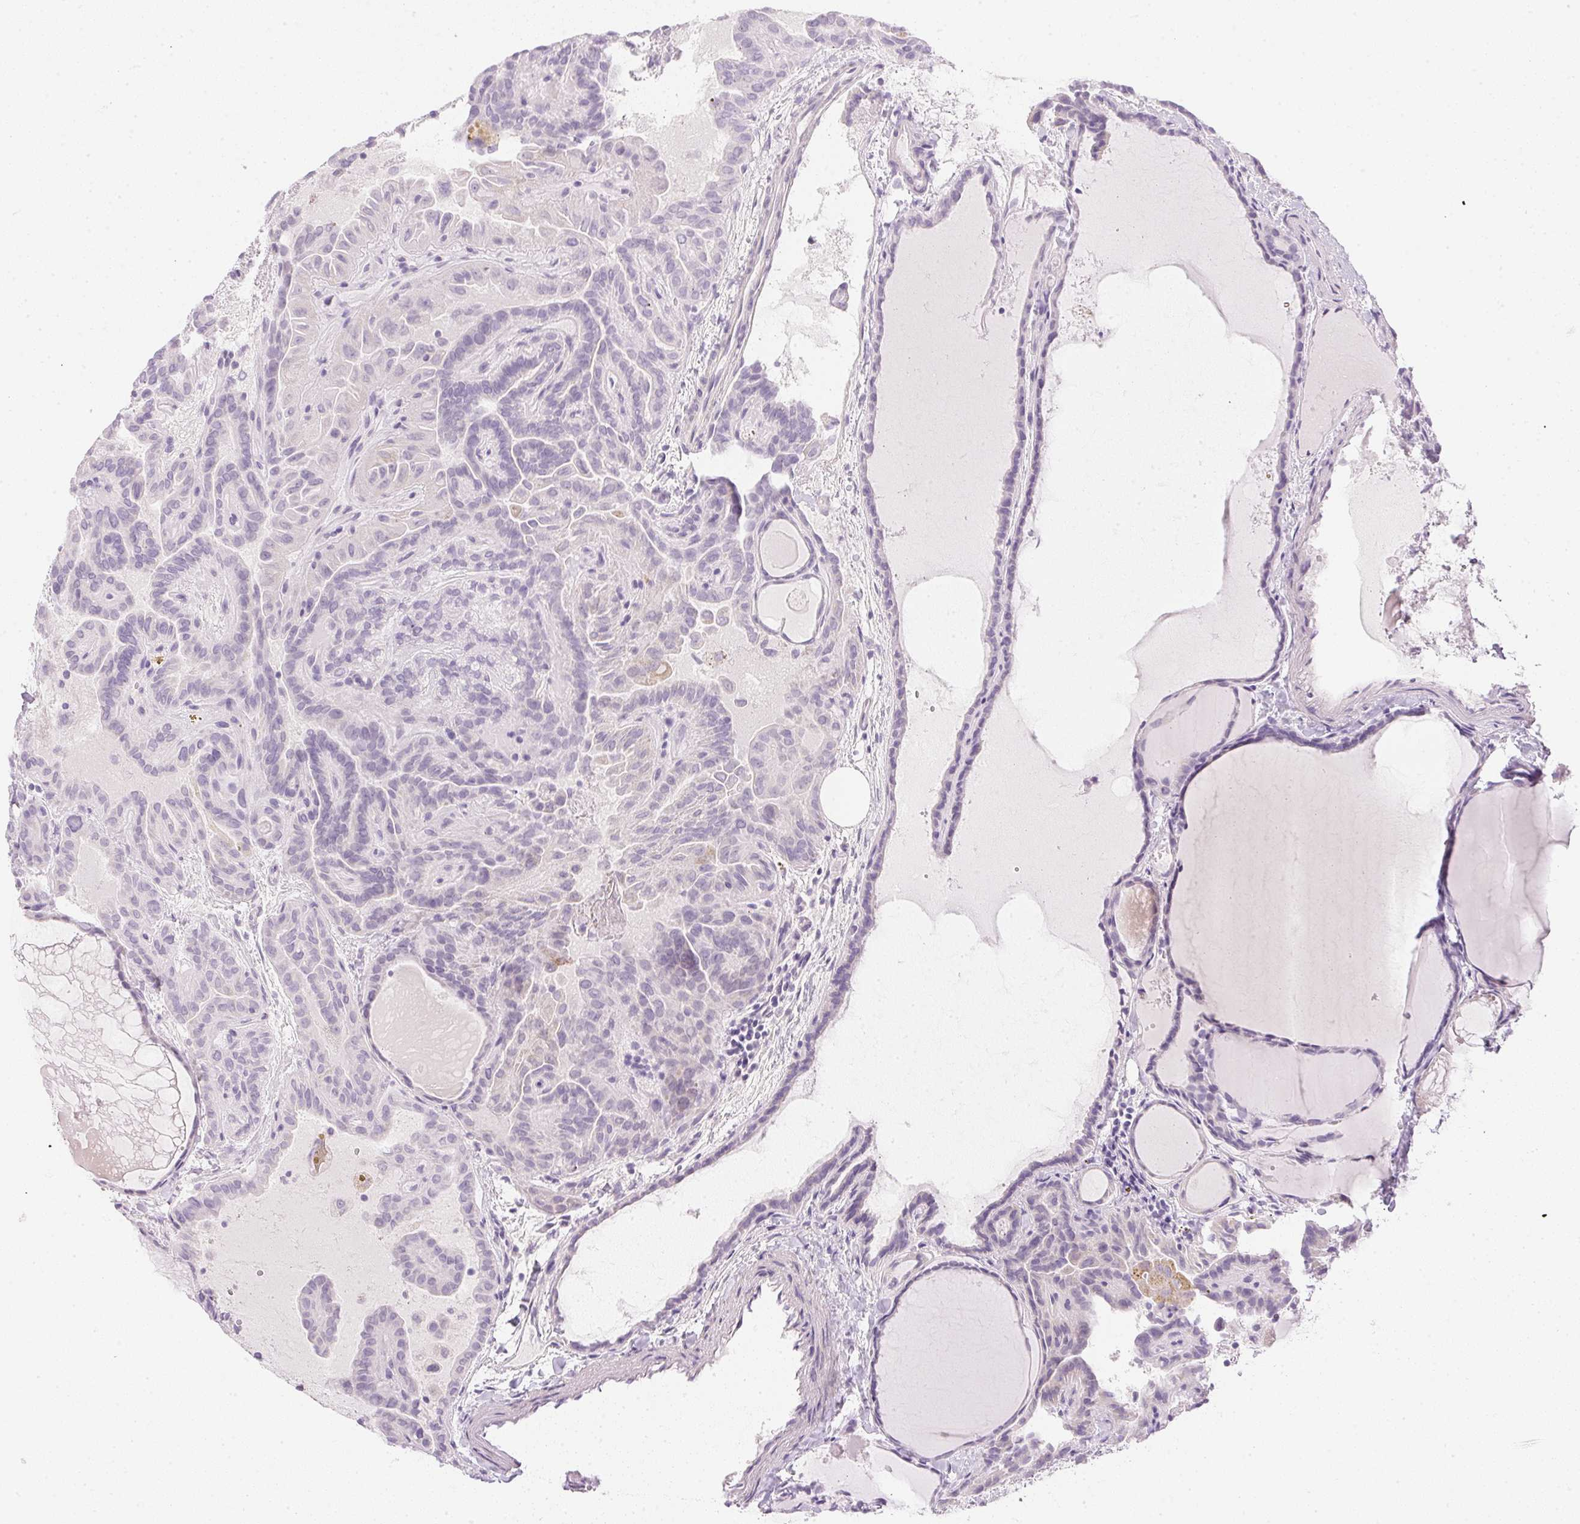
{"staining": {"intensity": "negative", "quantity": "none", "location": "none"}, "tissue": "thyroid cancer", "cell_type": "Tumor cells", "image_type": "cancer", "snomed": [{"axis": "morphology", "description": "Papillary adenocarcinoma, NOS"}, {"axis": "topography", "description": "Thyroid gland"}], "caption": "A histopathology image of thyroid cancer (papillary adenocarcinoma) stained for a protein shows no brown staining in tumor cells.", "gene": "CTRL", "patient": {"sex": "female", "age": 46}}